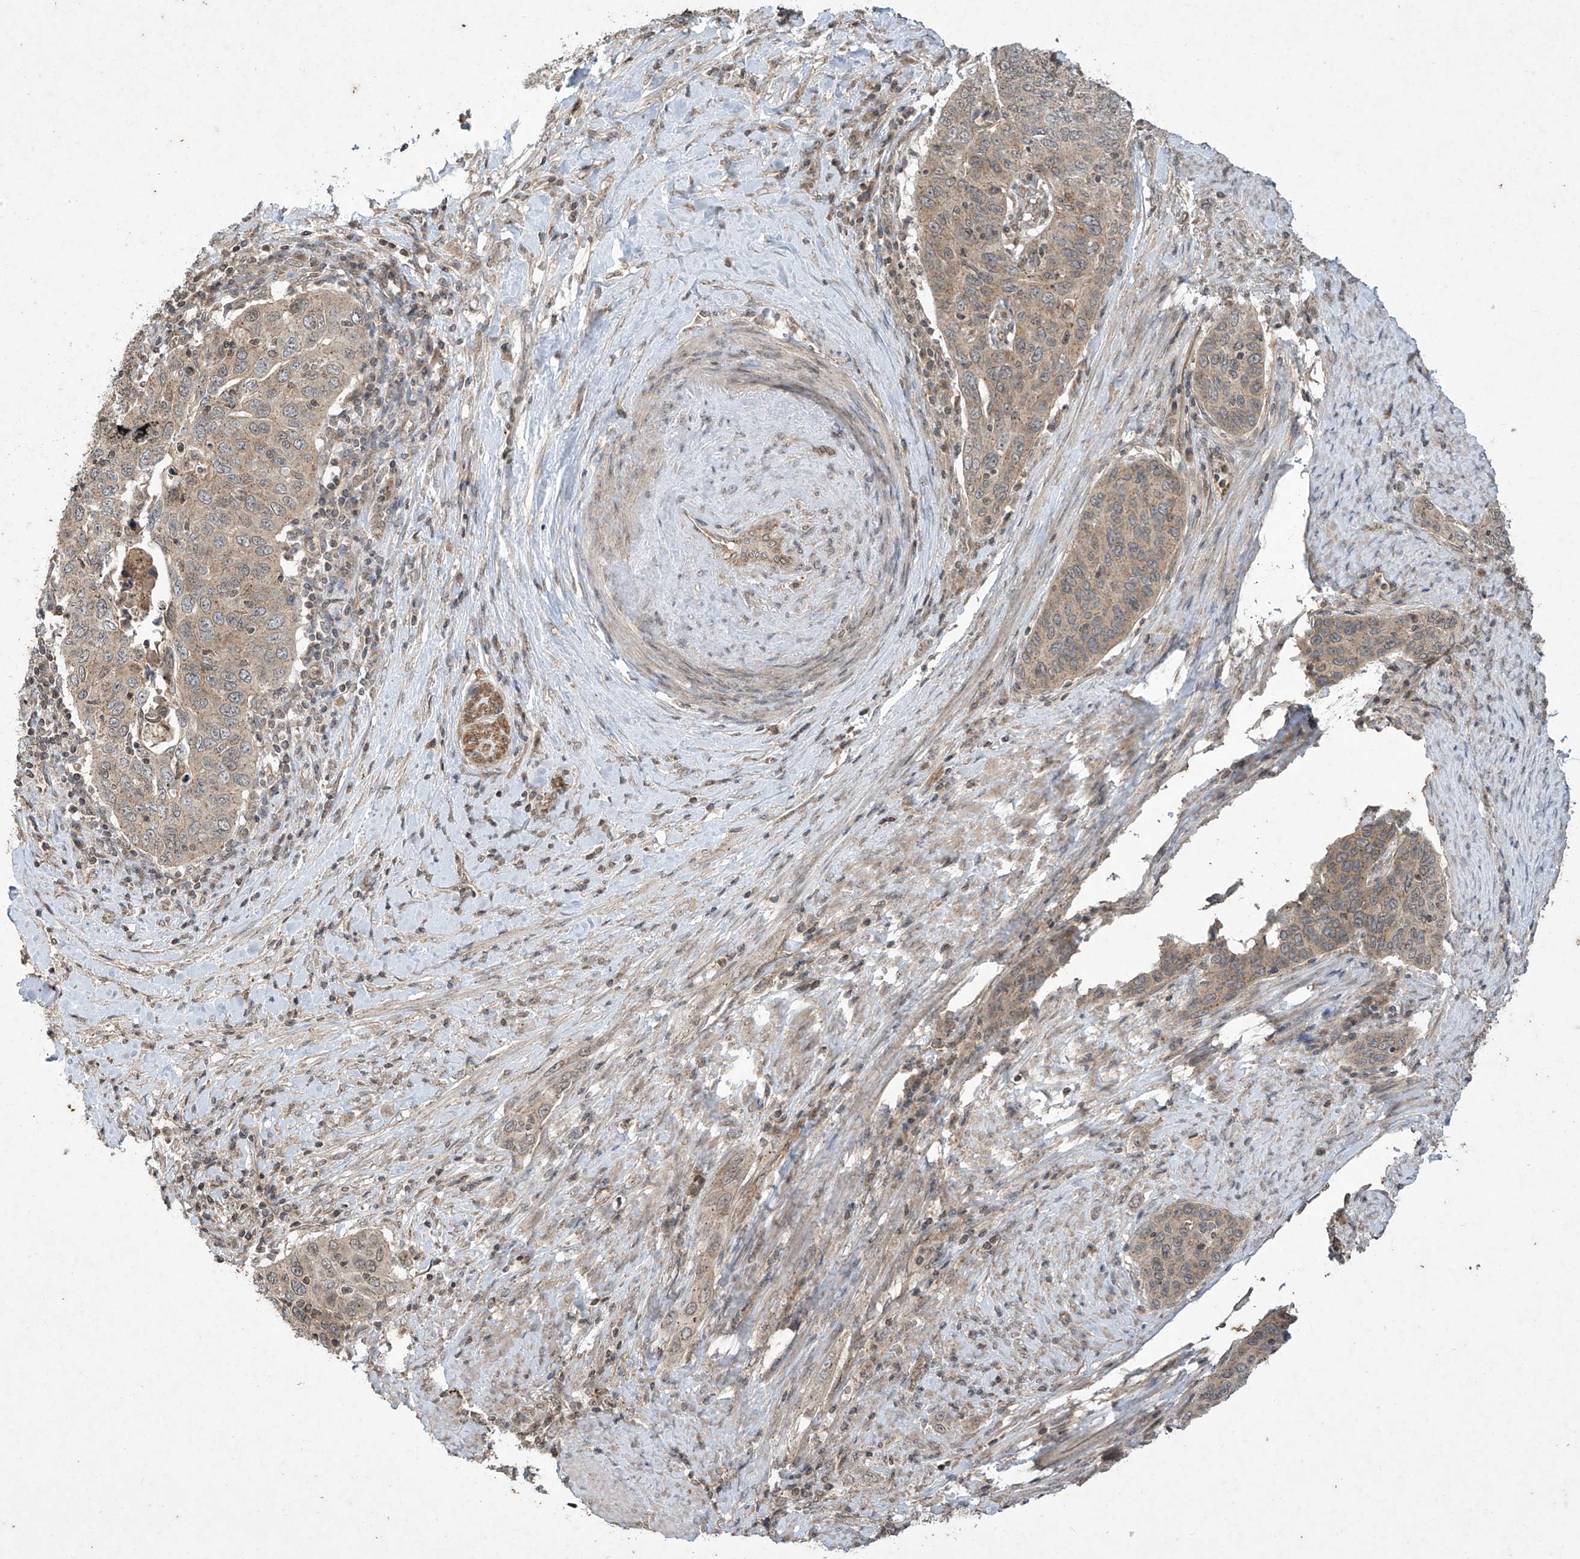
{"staining": {"intensity": "weak", "quantity": ">75%", "location": "cytoplasmic/membranous"}, "tissue": "cervical cancer", "cell_type": "Tumor cells", "image_type": "cancer", "snomed": [{"axis": "morphology", "description": "Squamous cell carcinoma, NOS"}, {"axis": "topography", "description": "Cervix"}], "caption": "Weak cytoplasmic/membranous protein expression is identified in approximately >75% of tumor cells in cervical cancer (squamous cell carcinoma).", "gene": "MATN2", "patient": {"sex": "female", "age": 60}}